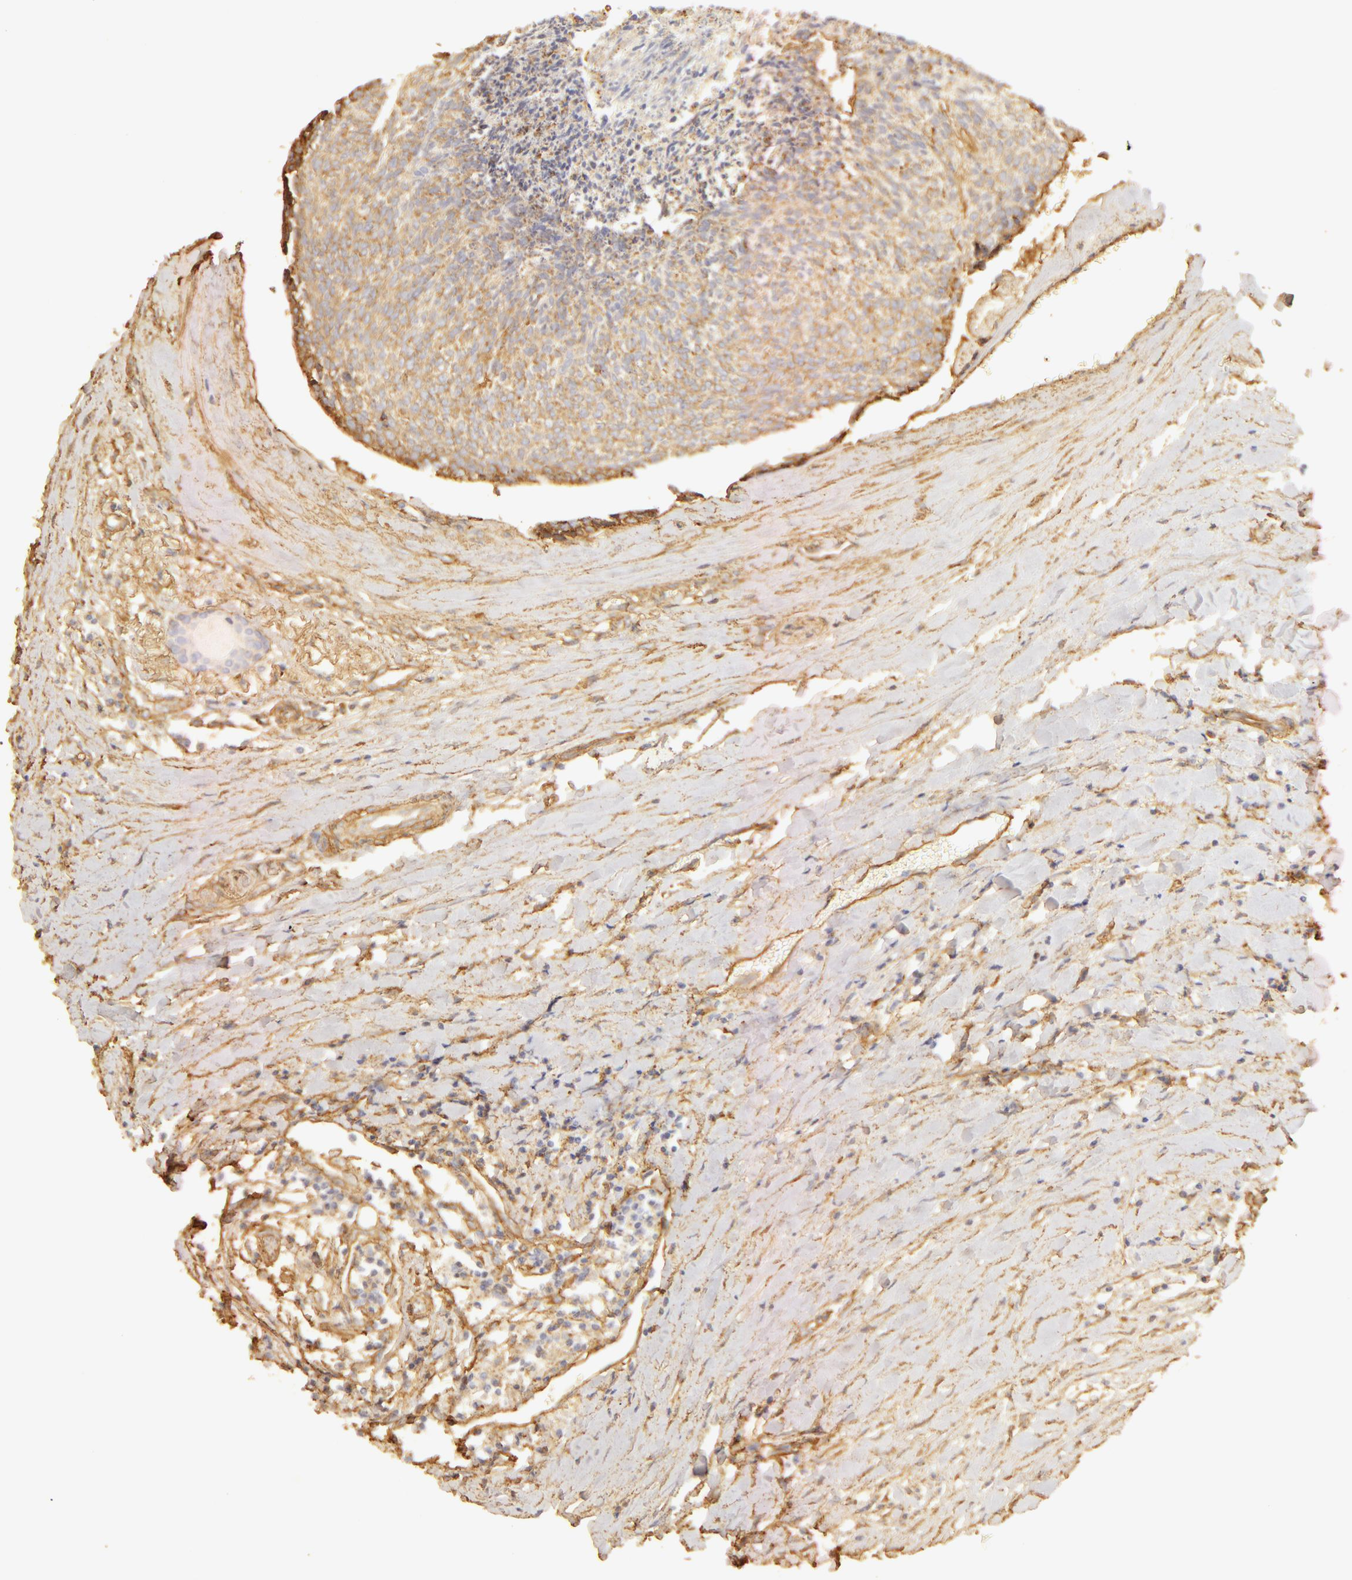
{"staining": {"intensity": "weak", "quantity": ">75%", "location": "cytoplasmic/membranous"}, "tissue": "head and neck cancer", "cell_type": "Tumor cells", "image_type": "cancer", "snomed": [{"axis": "morphology", "description": "Squamous cell carcinoma, NOS"}, {"axis": "topography", "description": "Salivary gland"}, {"axis": "topography", "description": "Head-Neck"}], "caption": "Immunohistochemical staining of head and neck squamous cell carcinoma displays low levels of weak cytoplasmic/membranous protein staining in about >75% of tumor cells.", "gene": "COL4A1", "patient": {"sex": "male", "age": 70}}